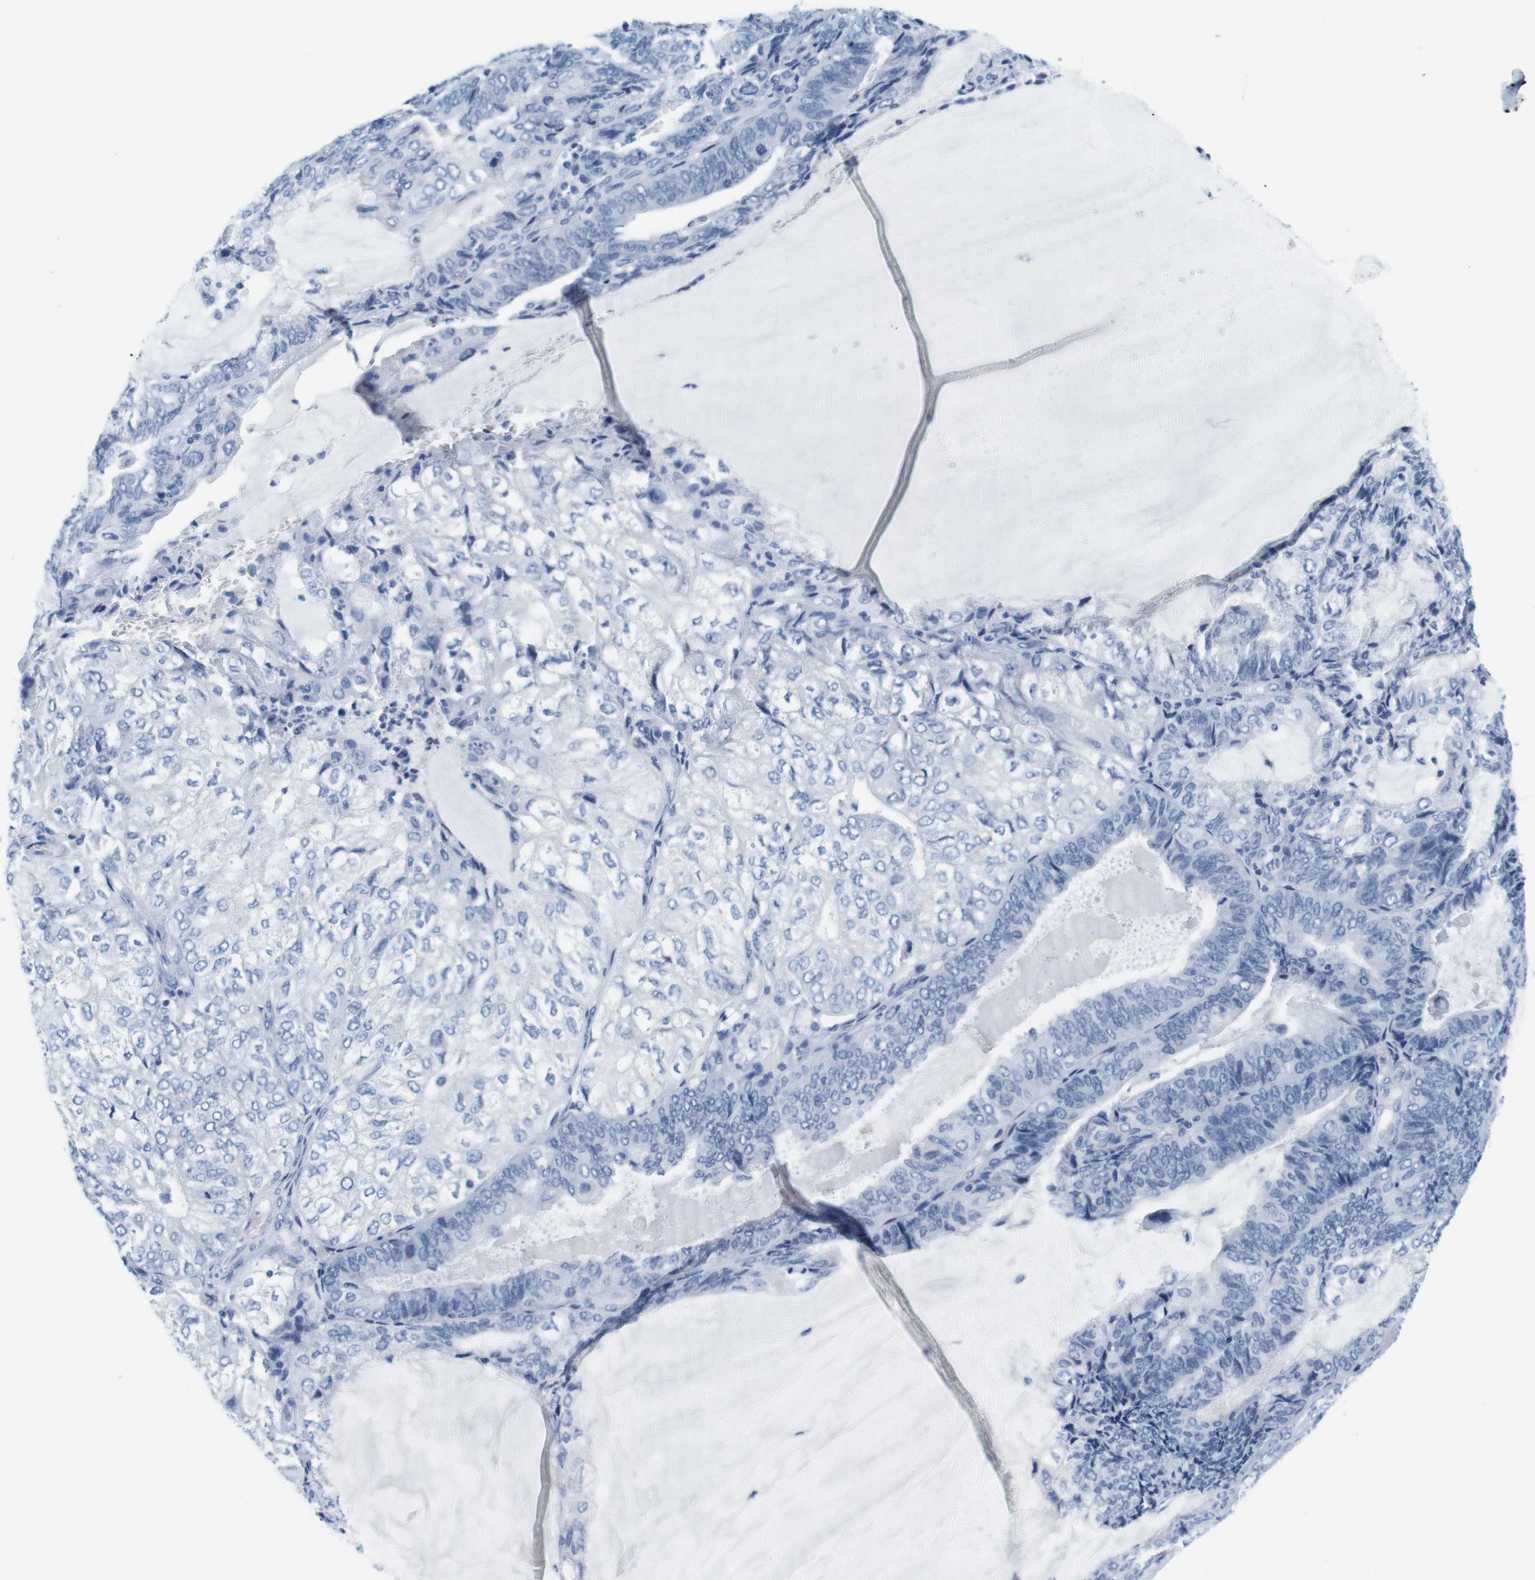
{"staining": {"intensity": "negative", "quantity": "none", "location": "none"}, "tissue": "endometrial cancer", "cell_type": "Tumor cells", "image_type": "cancer", "snomed": [{"axis": "morphology", "description": "Adenocarcinoma, NOS"}, {"axis": "topography", "description": "Endometrium"}], "caption": "There is no significant staining in tumor cells of endometrial cancer.", "gene": "CYP2C9", "patient": {"sex": "female", "age": 81}}